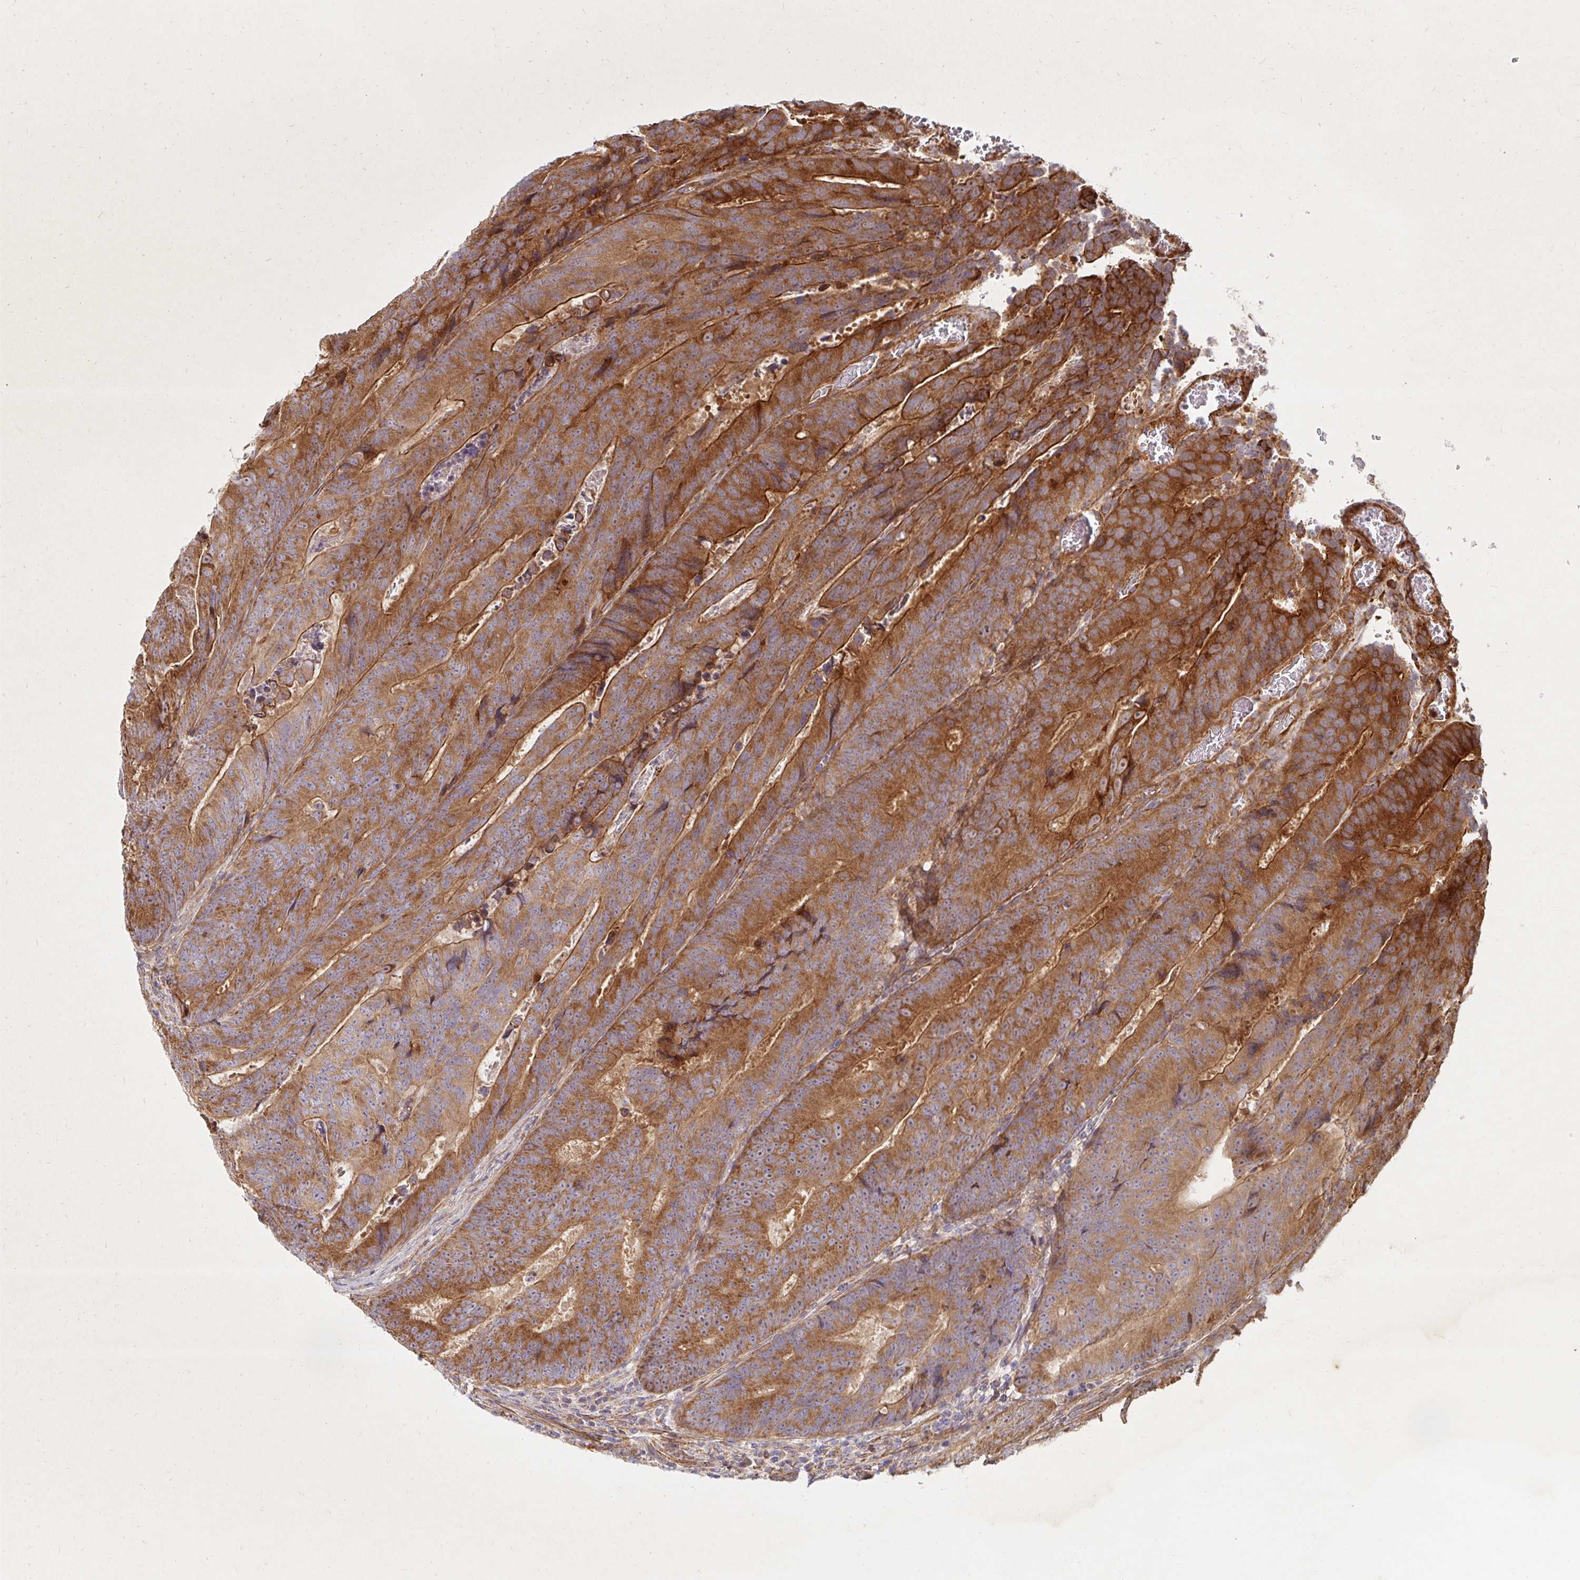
{"staining": {"intensity": "strong", "quantity": ">75%", "location": "cytoplasmic/membranous"}, "tissue": "colorectal cancer", "cell_type": "Tumor cells", "image_type": "cancer", "snomed": [{"axis": "morphology", "description": "Adenocarcinoma, NOS"}, {"axis": "topography", "description": "Colon"}], "caption": "Immunohistochemistry (IHC) of human colorectal adenocarcinoma shows high levels of strong cytoplasmic/membranous expression in approximately >75% of tumor cells.", "gene": "BTF3", "patient": {"sex": "female", "age": 48}}